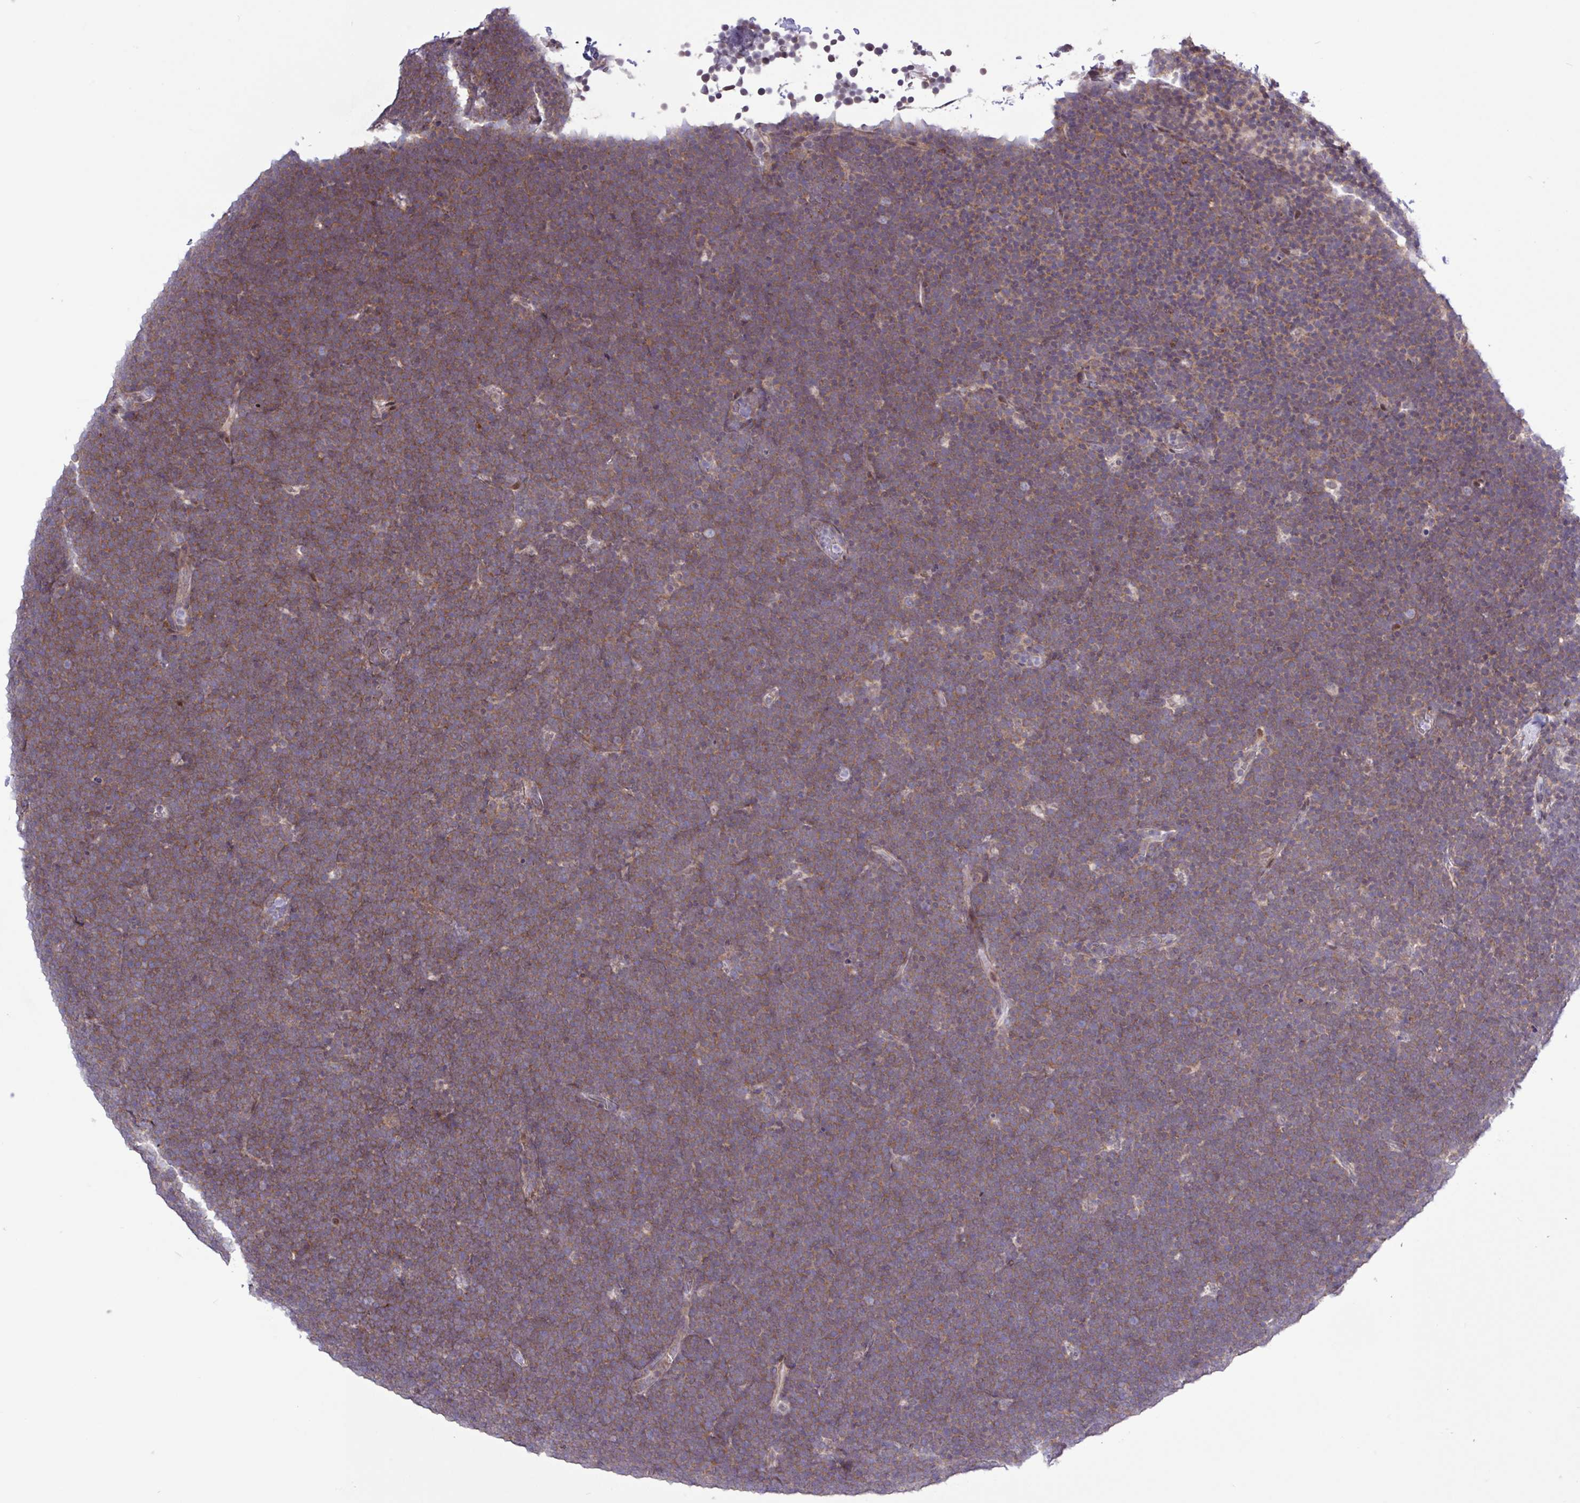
{"staining": {"intensity": "moderate", "quantity": ">75%", "location": "cytoplasmic/membranous"}, "tissue": "lymphoma", "cell_type": "Tumor cells", "image_type": "cancer", "snomed": [{"axis": "morphology", "description": "Malignant lymphoma, non-Hodgkin's type, High grade"}, {"axis": "topography", "description": "Lymph node"}], "caption": "Malignant lymphoma, non-Hodgkin's type (high-grade) stained with DAB (3,3'-diaminobenzidine) immunohistochemistry shows medium levels of moderate cytoplasmic/membranous positivity in about >75% of tumor cells.", "gene": "RTL3", "patient": {"sex": "male", "age": 13}}